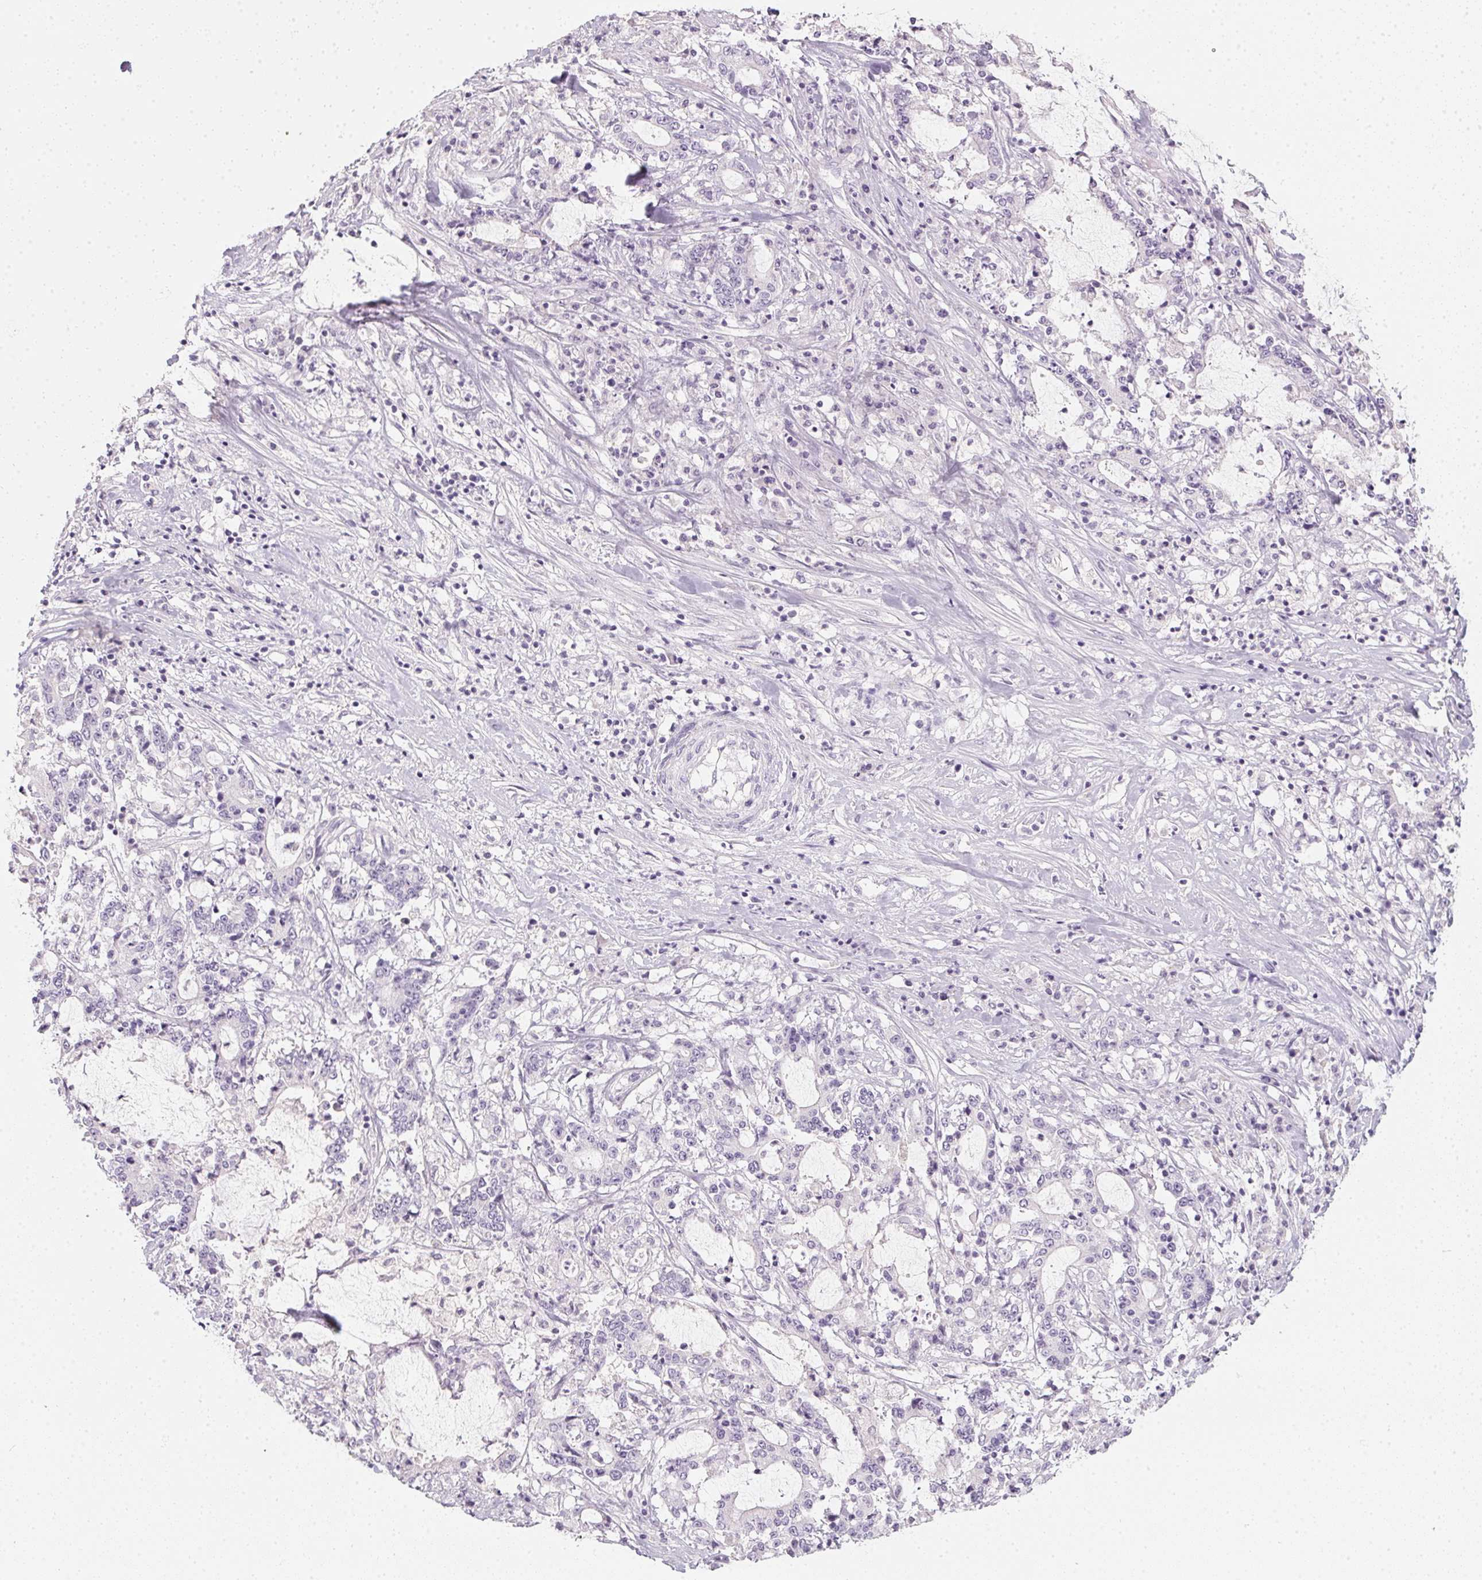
{"staining": {"intensity": "negative", "quantity": "none", "location": "none"}, "tissue": "stomach cancer", "cell_type": "Tumor cells", "image_type": "cancer", "snomed": [{"axis": "morphology", "description": "Adenocarcinoma, NOS"}, {"axis": "topography", "description": "Stomach, upper"}], "caption": "An image of human adenocarcinoma (stomach) is negative for staining in tumor cells.", "gene": "TMEM72", "patient": {"sex": "male", "age": 68}}